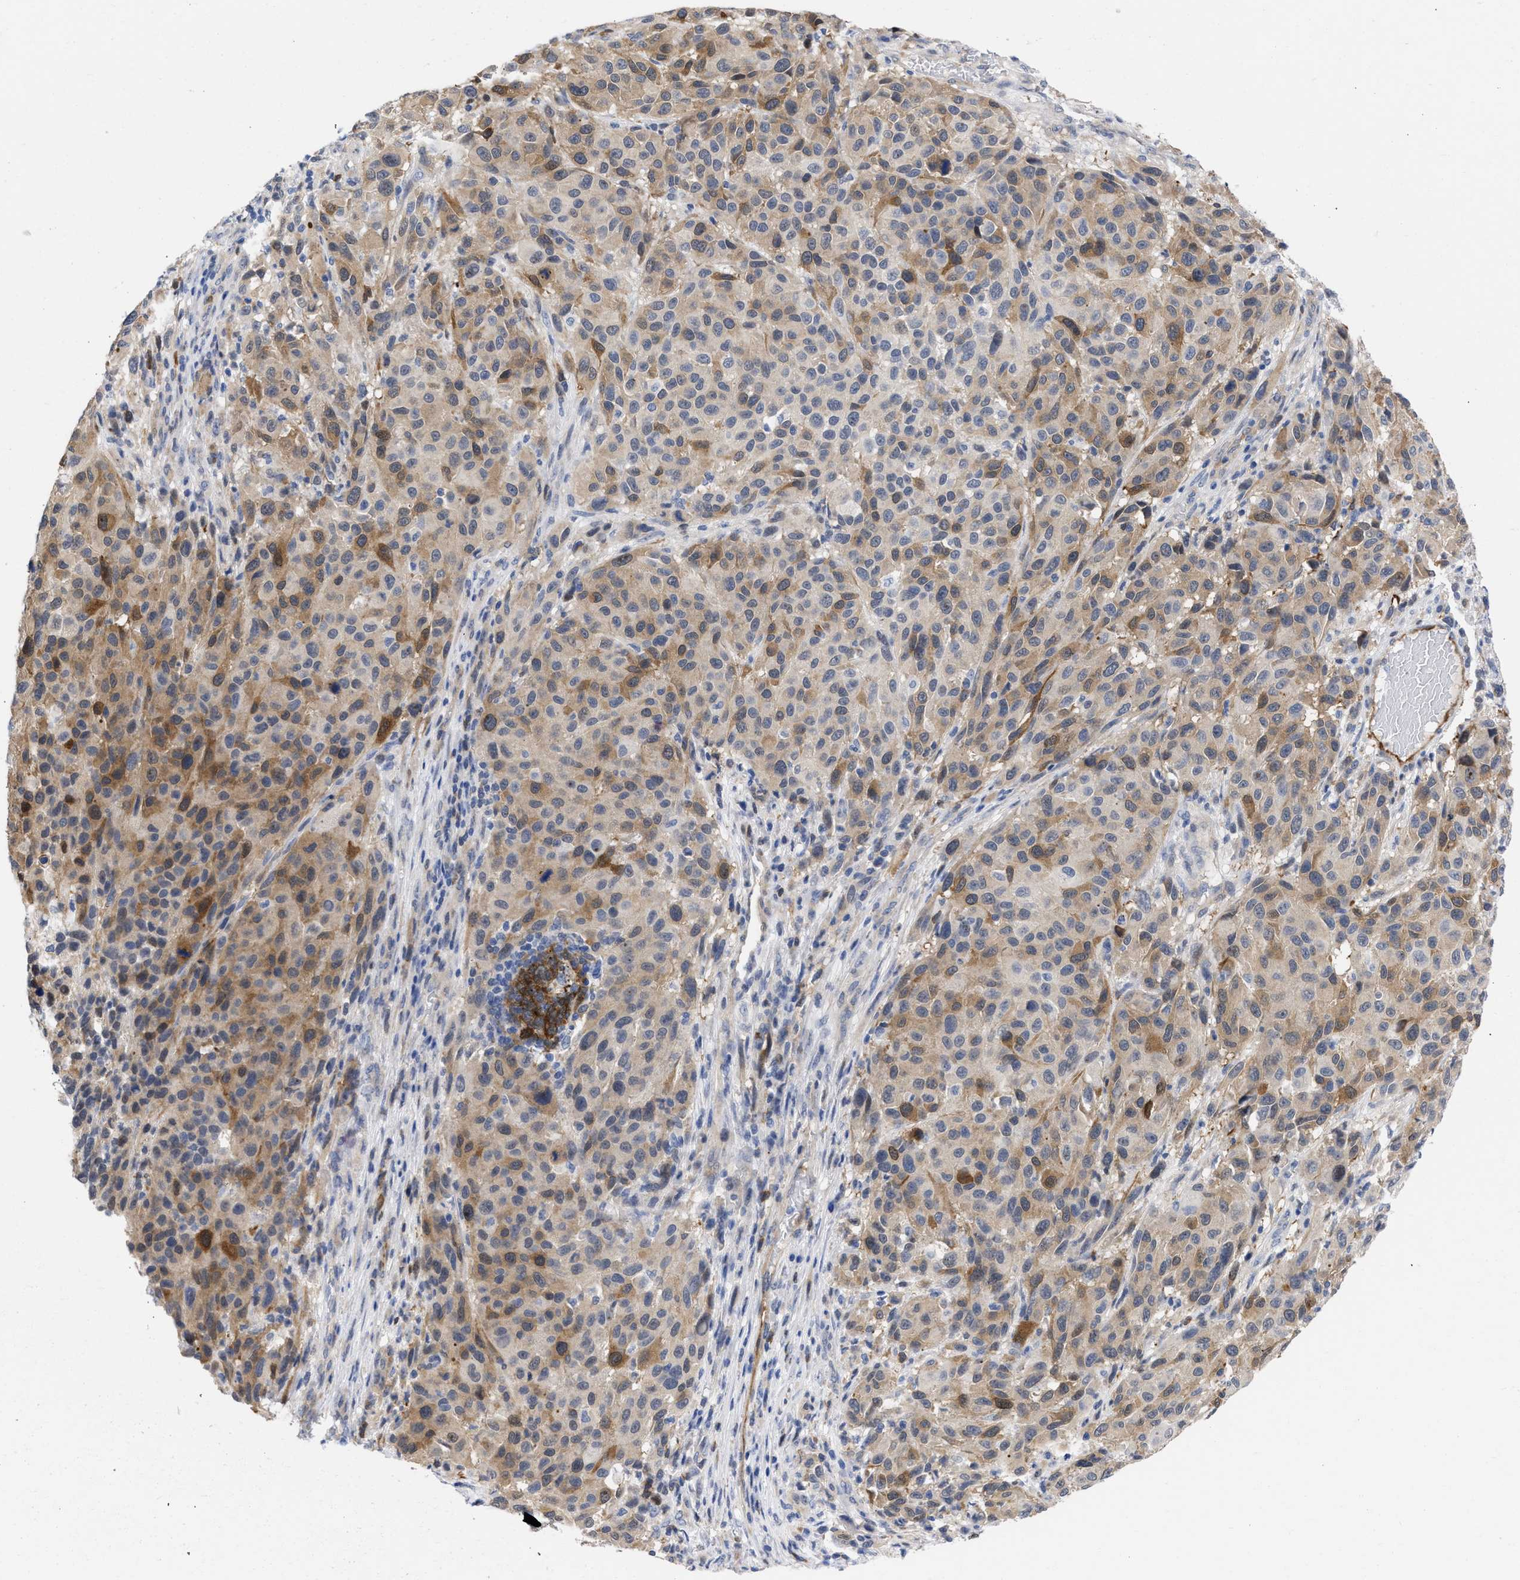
{"staining": {"intensity": "moderate", "quantity": ">75%", "location": "cytoplasmic/membranous"}, "tissue": "melanoma", "cell_type": "Tumor cells", "image_type": "cancer", "snomed": [{"axis": "morphology", "description": "Malignant melanoma, Metastatic site"}, {"axis": "topography", "description": "Lymph node"}], "caption": "Melanoma stained with a brown dye displays moderate cytoplasmic/membranous positive expression in approximately >75% of tumor cells.", "gene": "THRA", "patient": {"sex": "male", "age": 61}}